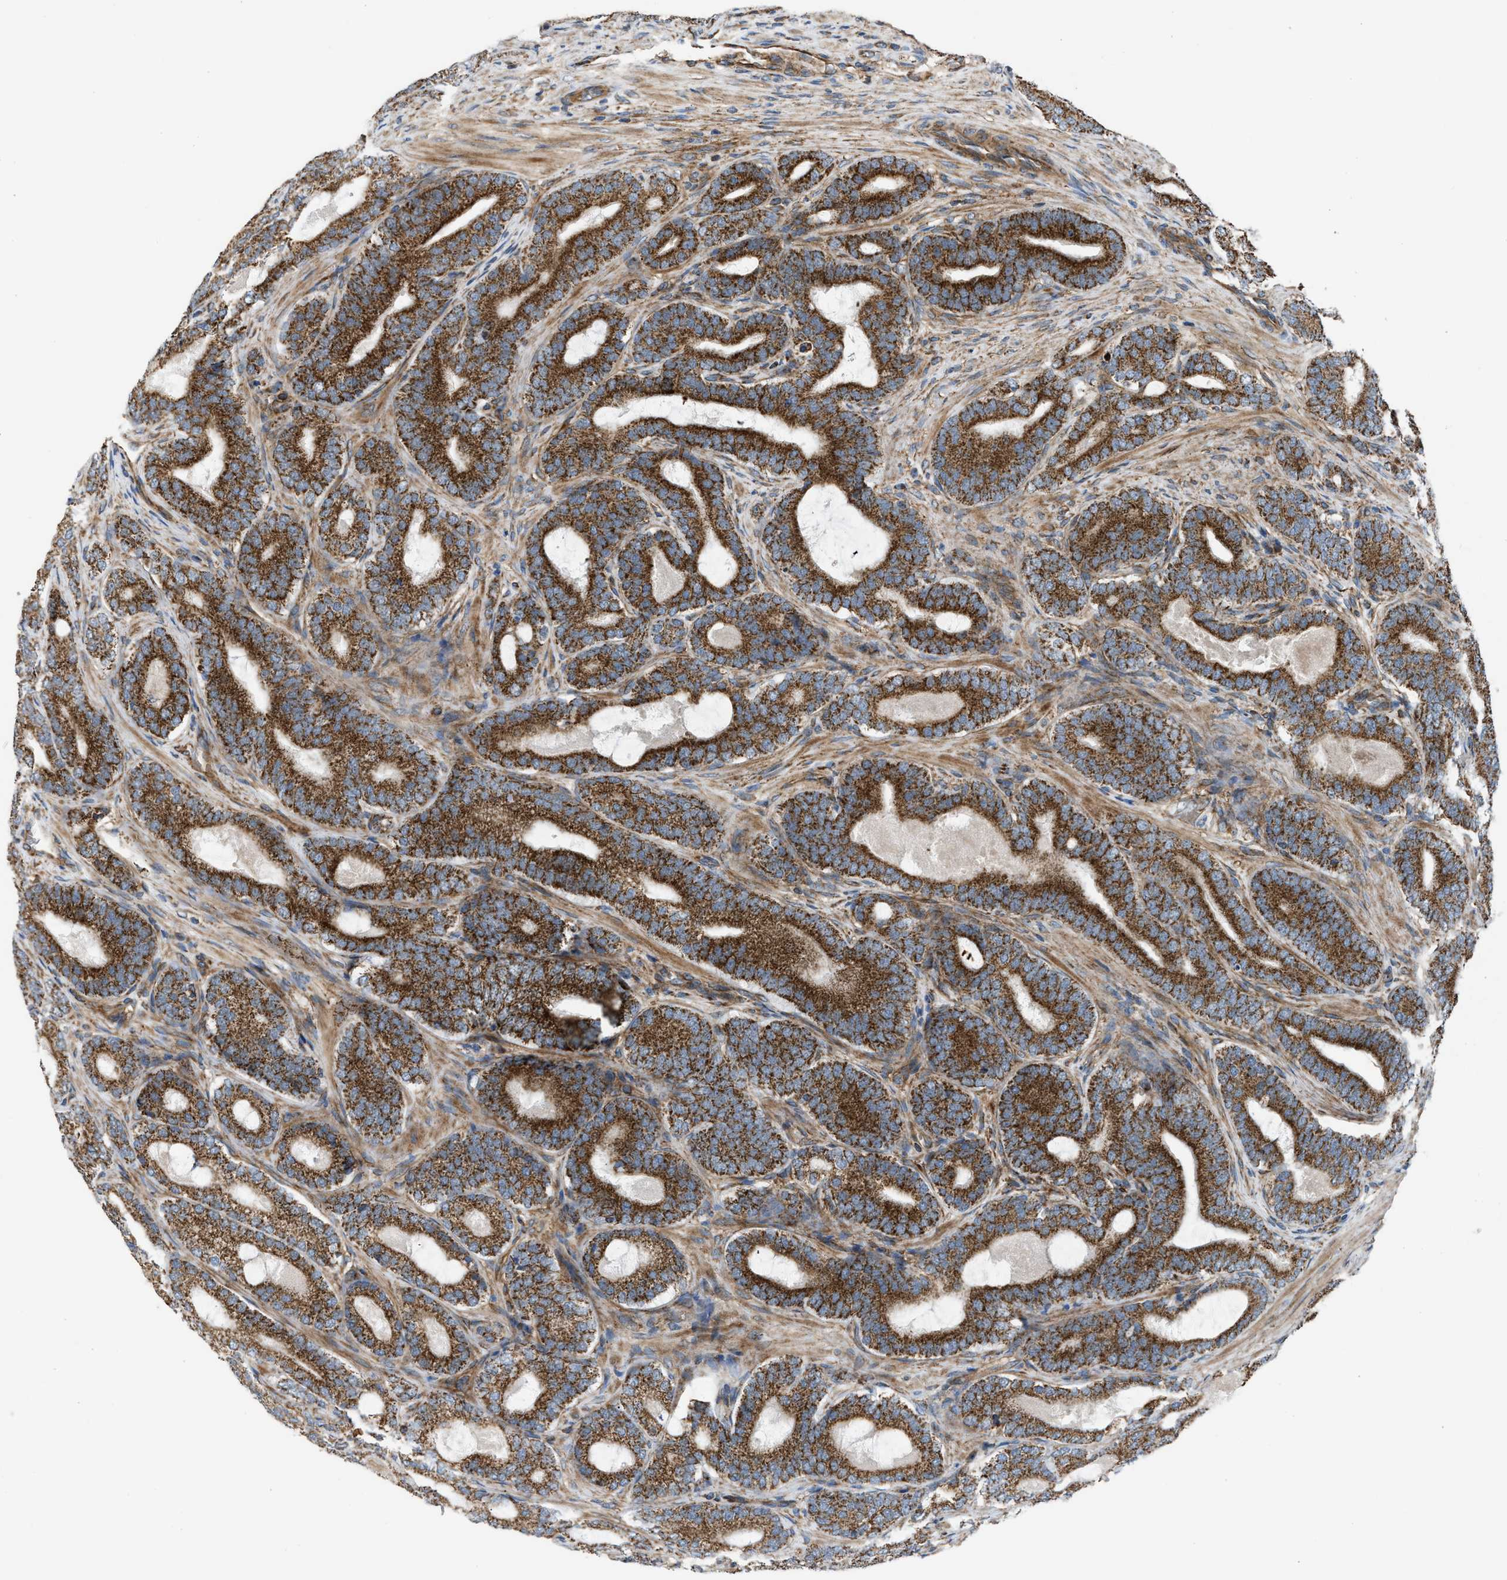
{"staining": {"intensity": "strong", "quantity": ">75%", "location": "cytoplasmic/membranous"}, "tissue": "prostate cancer", "cell_type": "Tumor cells", "image_type": "cancer", "snomed": [{"axis": "morphology", "description": "Adenocarcinoma, High grade"}, {"axis": "topography", "description": "Prostate"}], "caption": "There is high levels of strong cytoplasmic/membranous staining in tumor cells of high-grade adenocarcinoma (prostate), as demonstrated by immunohistochemical staining (brown color).", "gene": "SLC10A3", "patient": {"sex": "male", "age": 60}}